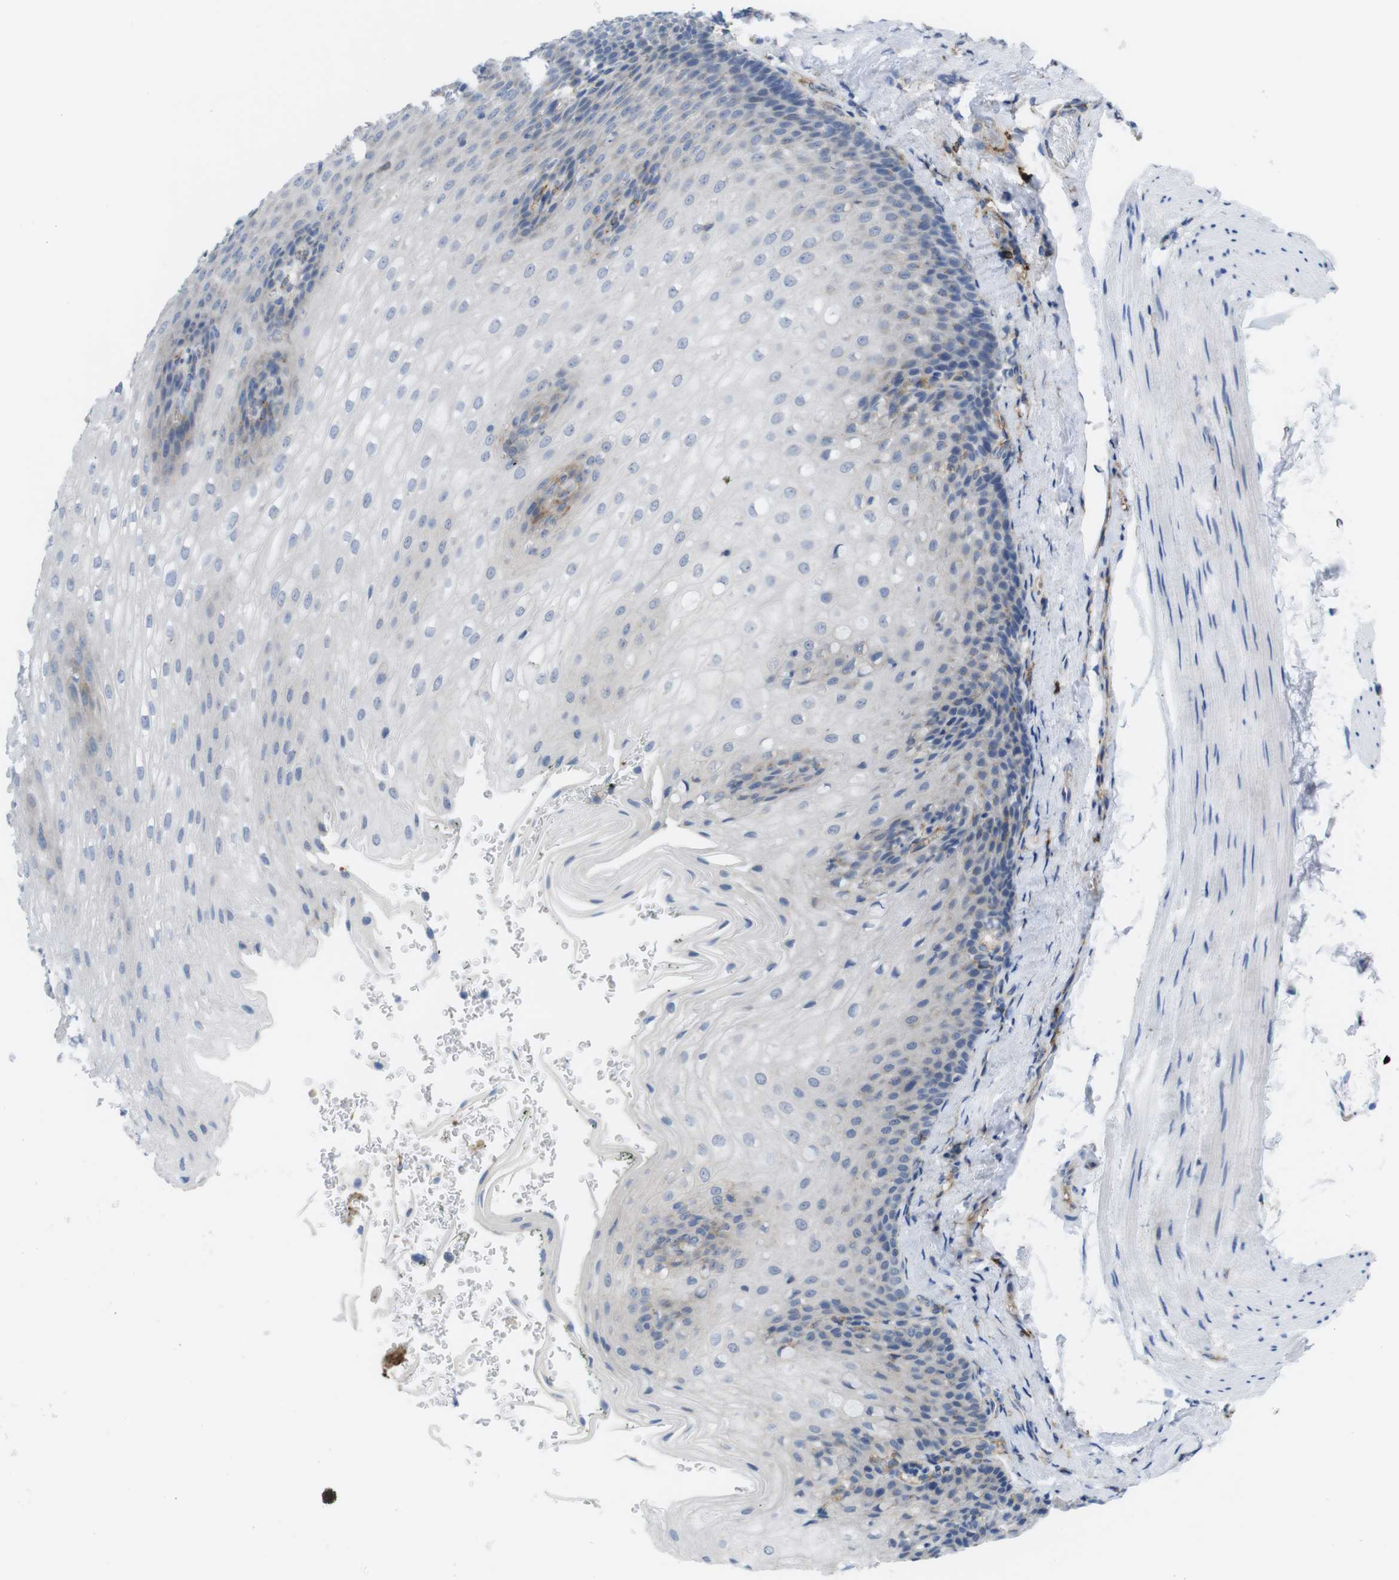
{"staining": {"intensity": "negative", "quantity": "none", "location": "none"}, "tissue": "esophagus", "cell_type": "Squamous epithelial cells", "image_type": "normal", "snomed": [{"axis": "morphology", "description": "Normal tissue, NOS"}, {"axis": "topography", "description": "Esophagus"}], "caption": "DAB (3,3'-diaminobenzidine) immunohistochemical staining of normal human esophagus shows no significant positivity in squamous epithelial cells.", "gene": "CCR6", "patient": {"sex": "male", "age": 48}}